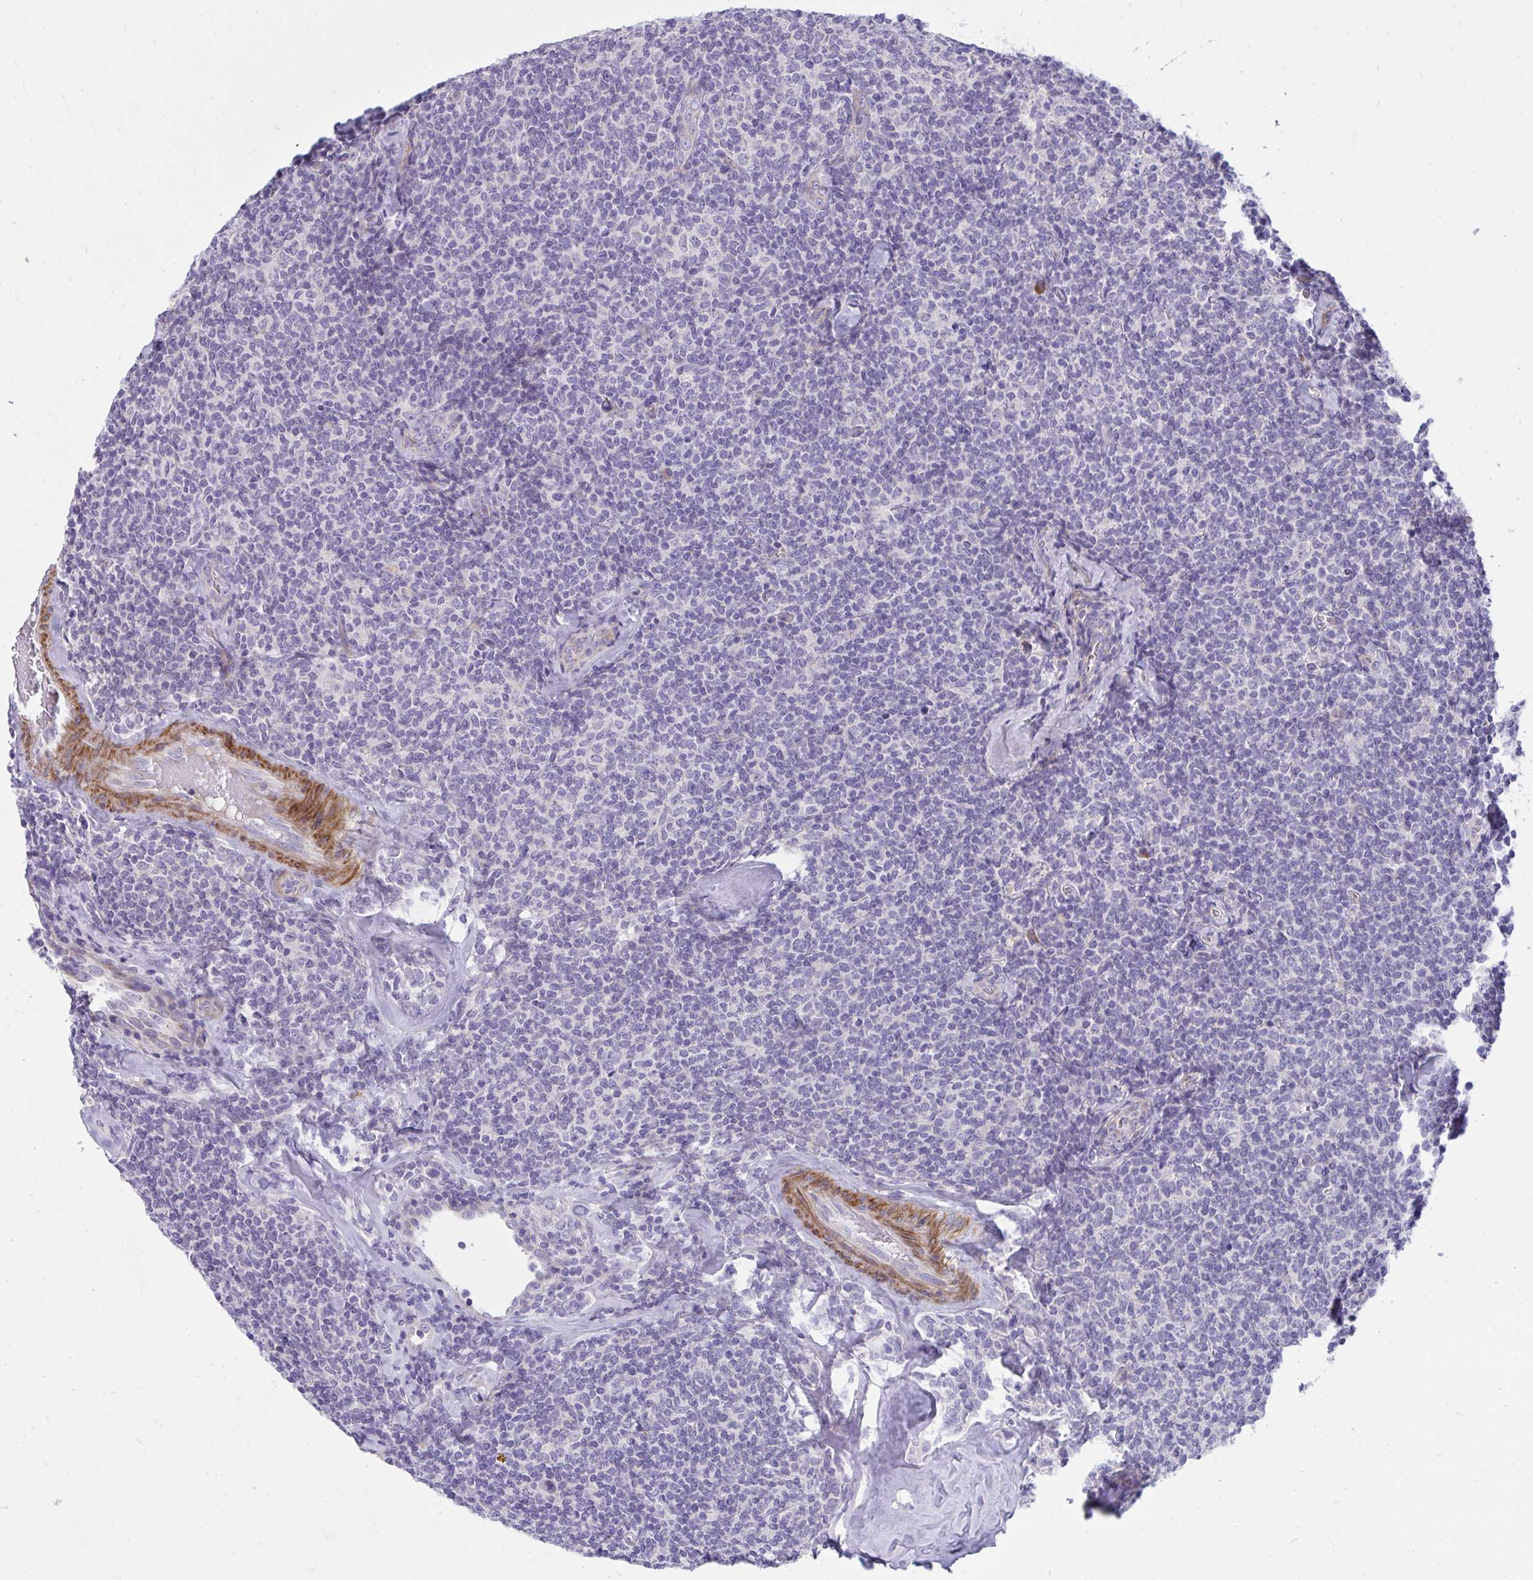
{"staining": {"intensity": "negative", "quantity": "none", "location": "none"}, "tissue": "lymphoma", "cell_type": "Tumor cells", "image_type": "cancer", "snomed": [{"axis": "morphology", "description": "Malignant lymphoma, non-Hodgkin's type, Low grade"}, {"axis": "topography", "description": "Lymph node"}], "caption": "High power microscopy image of an immunohistochemistry micrograph of low-grade malignant lymphoma, non-Hodgkin's type, revealing no significant staining in tumor cells.", "gene": "PIGZ", "patient": {"sex": "female", "age": 56}}